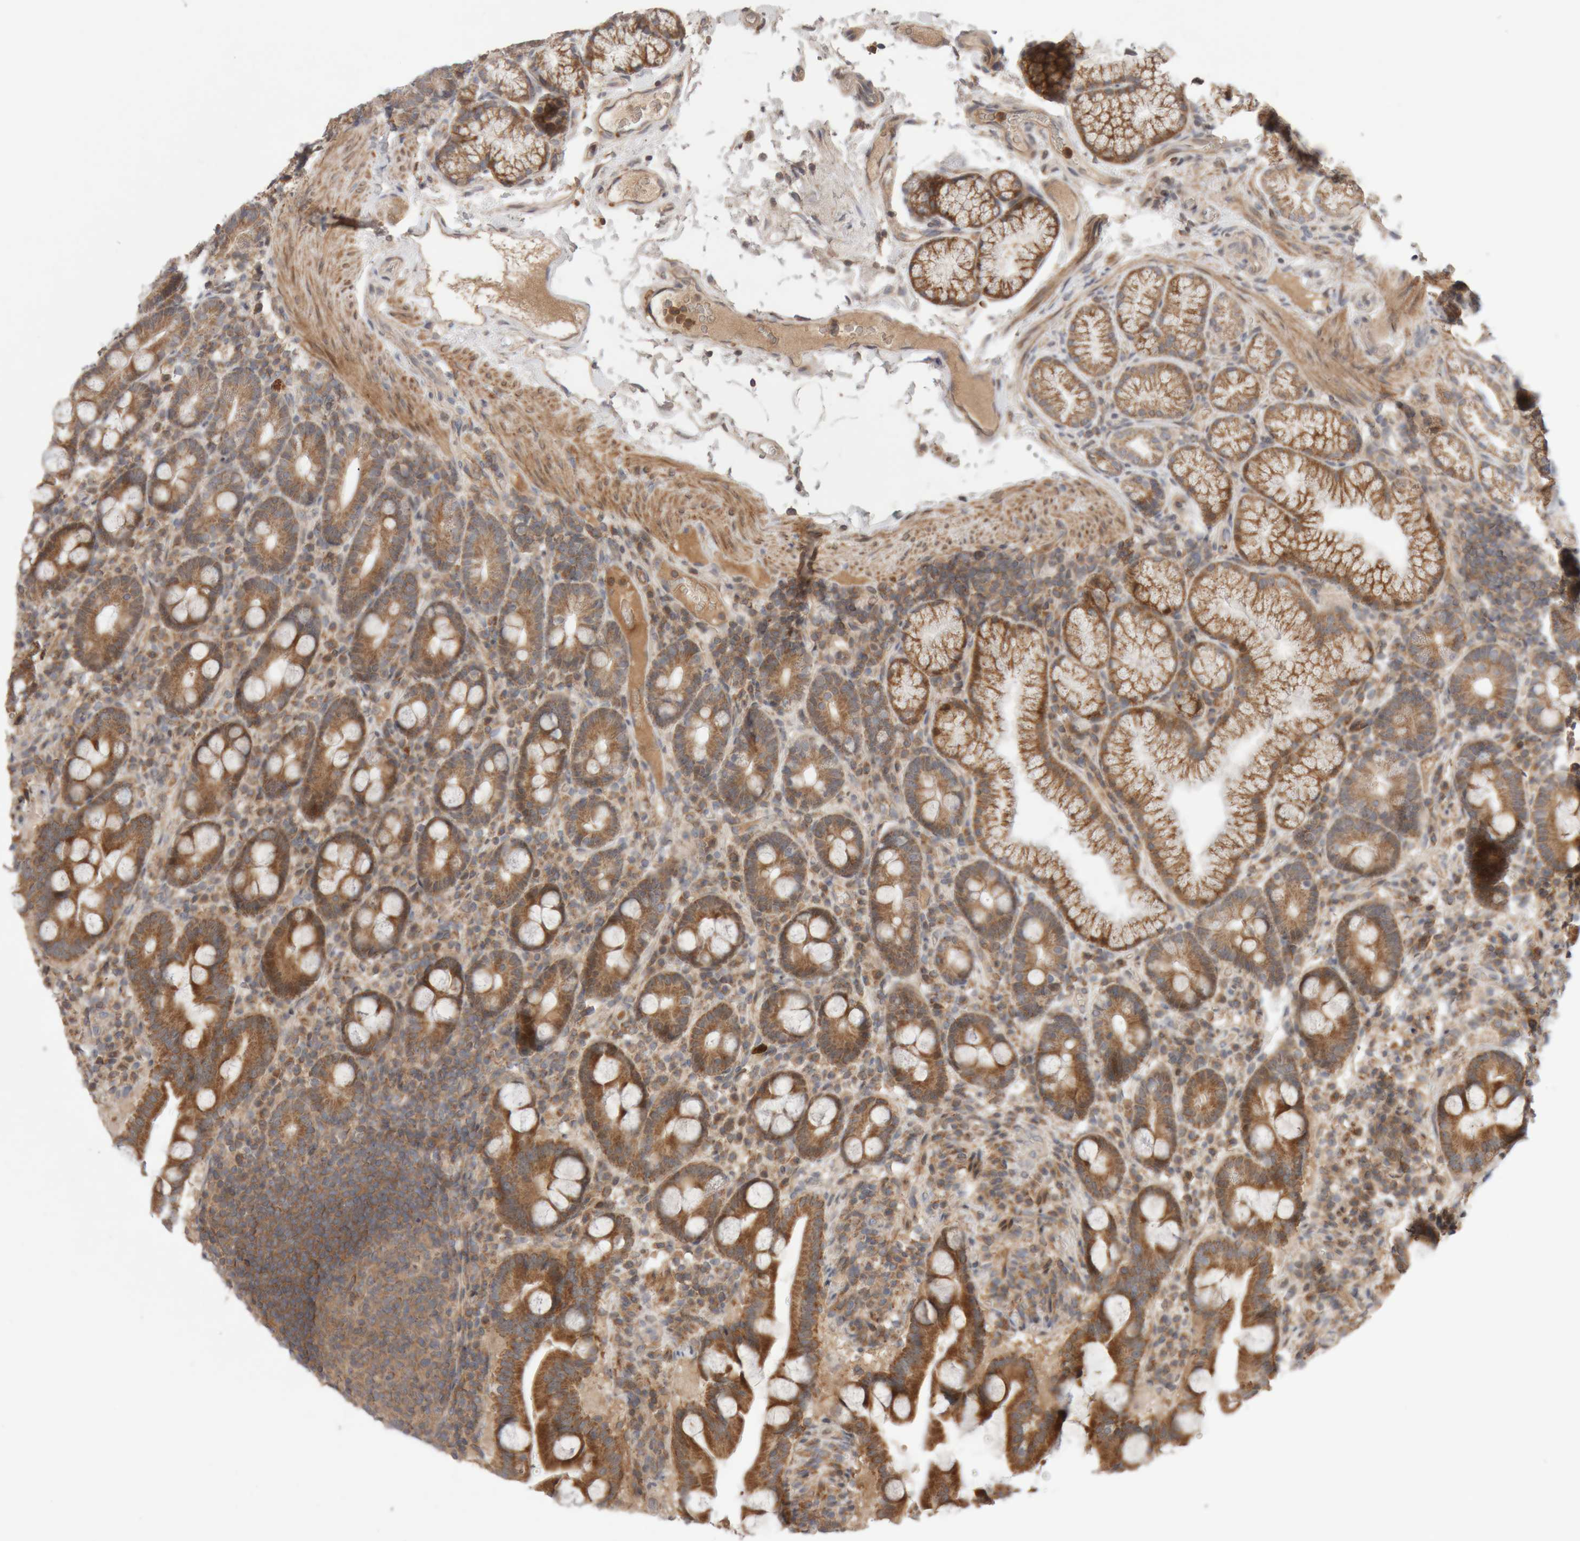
{"staining": {"intensity": "moderate", "quantity": ">75%", "location": "cytoplasmic/membranous"}, "tissue": "duodenum", "cell_type": "Glandular cells", "image_type": "normal", "snomed": [{"axis": "morphology", "description": "Normal tissue, NOS"}, {"axis": "topography", "description": "Duodenum"}], "caption": "Immunohistochemical staining of unremarkable duodenum demonstrates >75% levels of moderate cytoplasmic/membranous protein positivity in approximately >75% of glandular cells.", "gene": "KIF21B", "patient": {"sex": "male", "age": 54}}